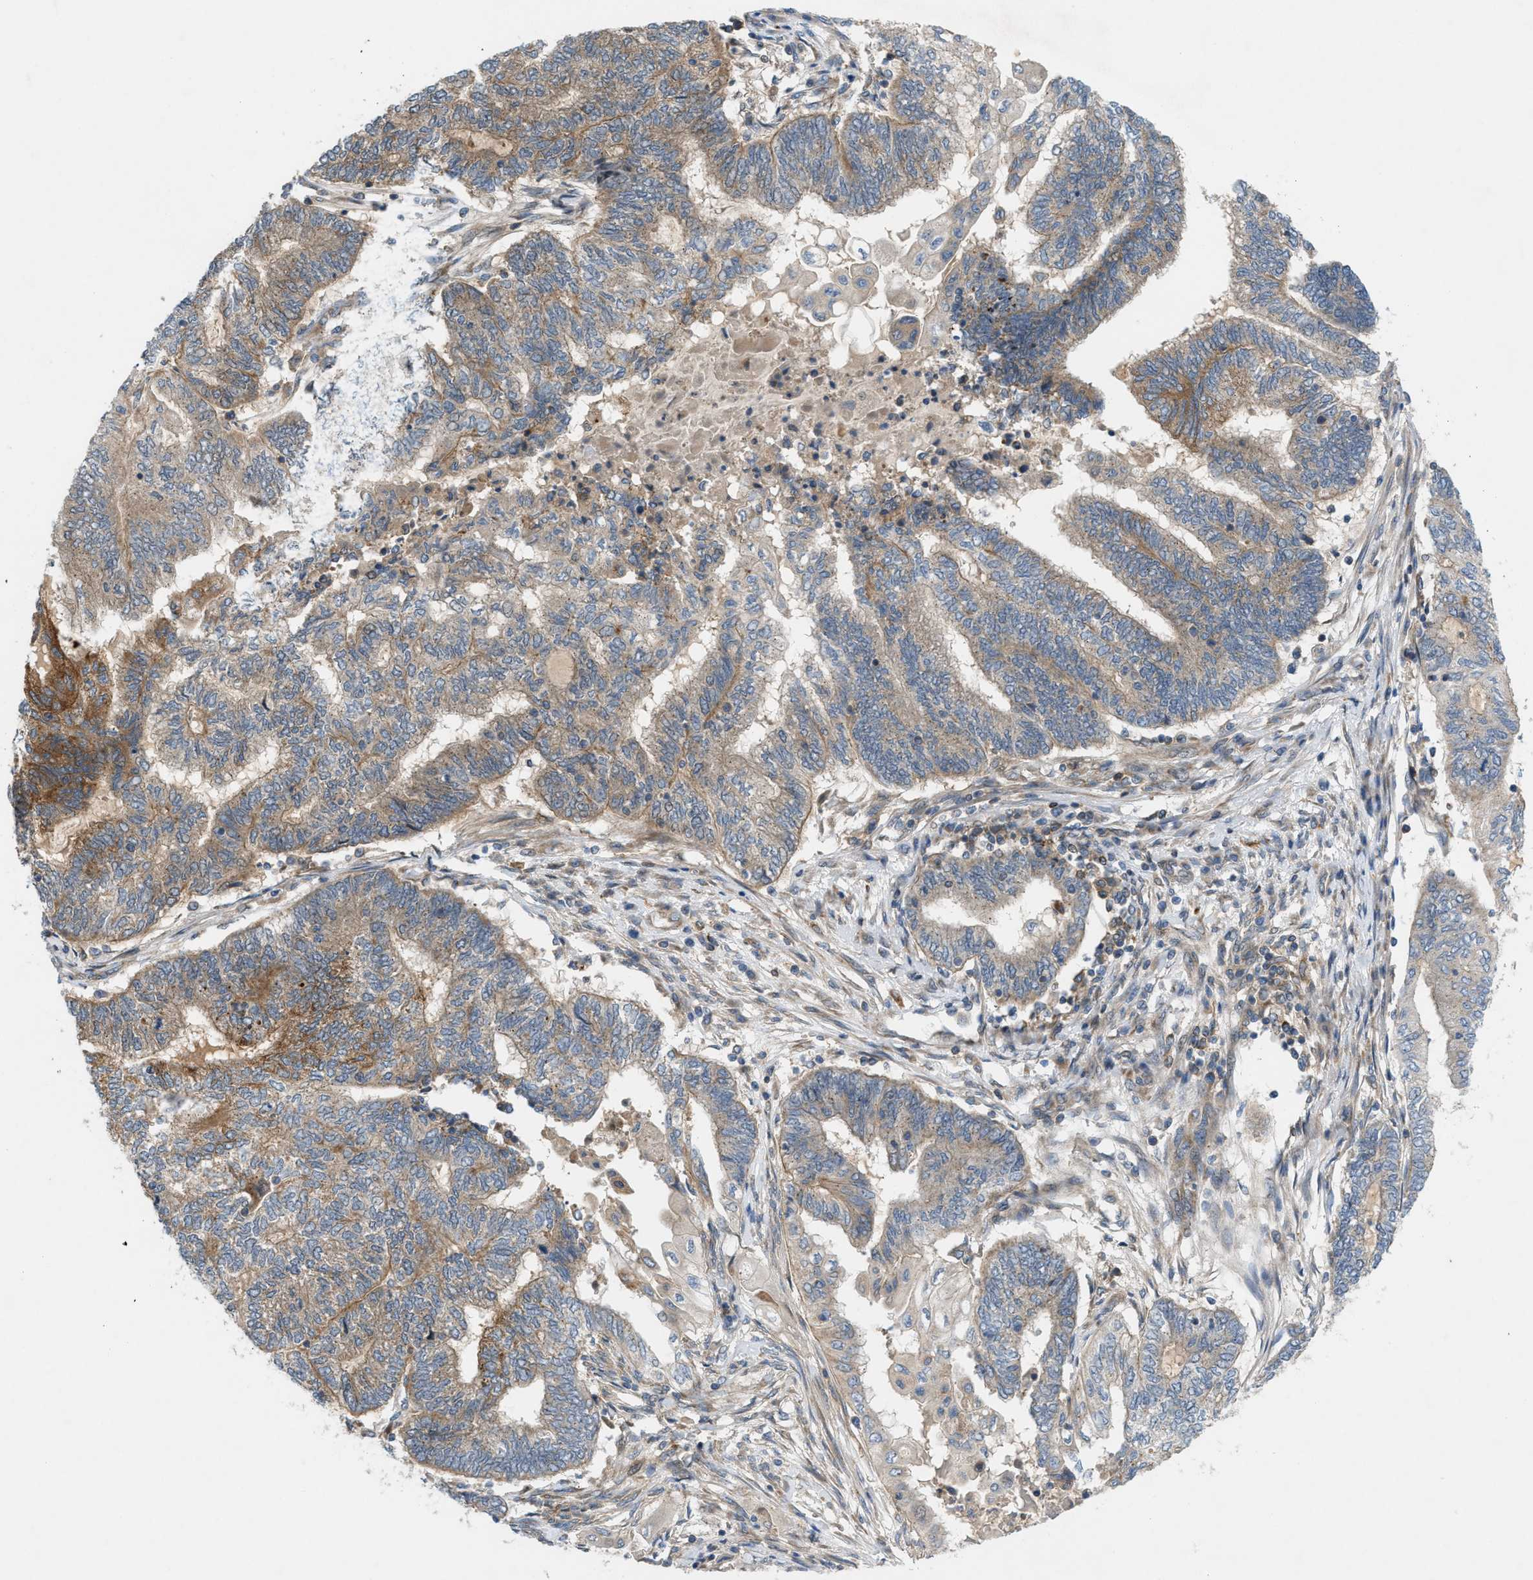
{"staining": {"intensity": "moderate", "quantity": ">75%", "location": "cytoplasmic/membranous"}, "tissue": "endometrial cancer", "cell_type": "Tumor cells", "image_type": "cancer", "snomed": [{"axis": "morphology", "description": "Adenocarcinoma, NOS"}, {"axis": "topography", "description": "Uterus"}, {"axis": "topography", "description": "Endometrium"}], "caption": "IHC histopathology image of adenocarcinoma (endometrial) stained for a protein (brown), which displays medium levels of moderate cytoplasmic/membranous staining in approximately >75% of tumor cells.", "gene": "CYB5D1", "patient": {"sex": "female", "age": 70}}